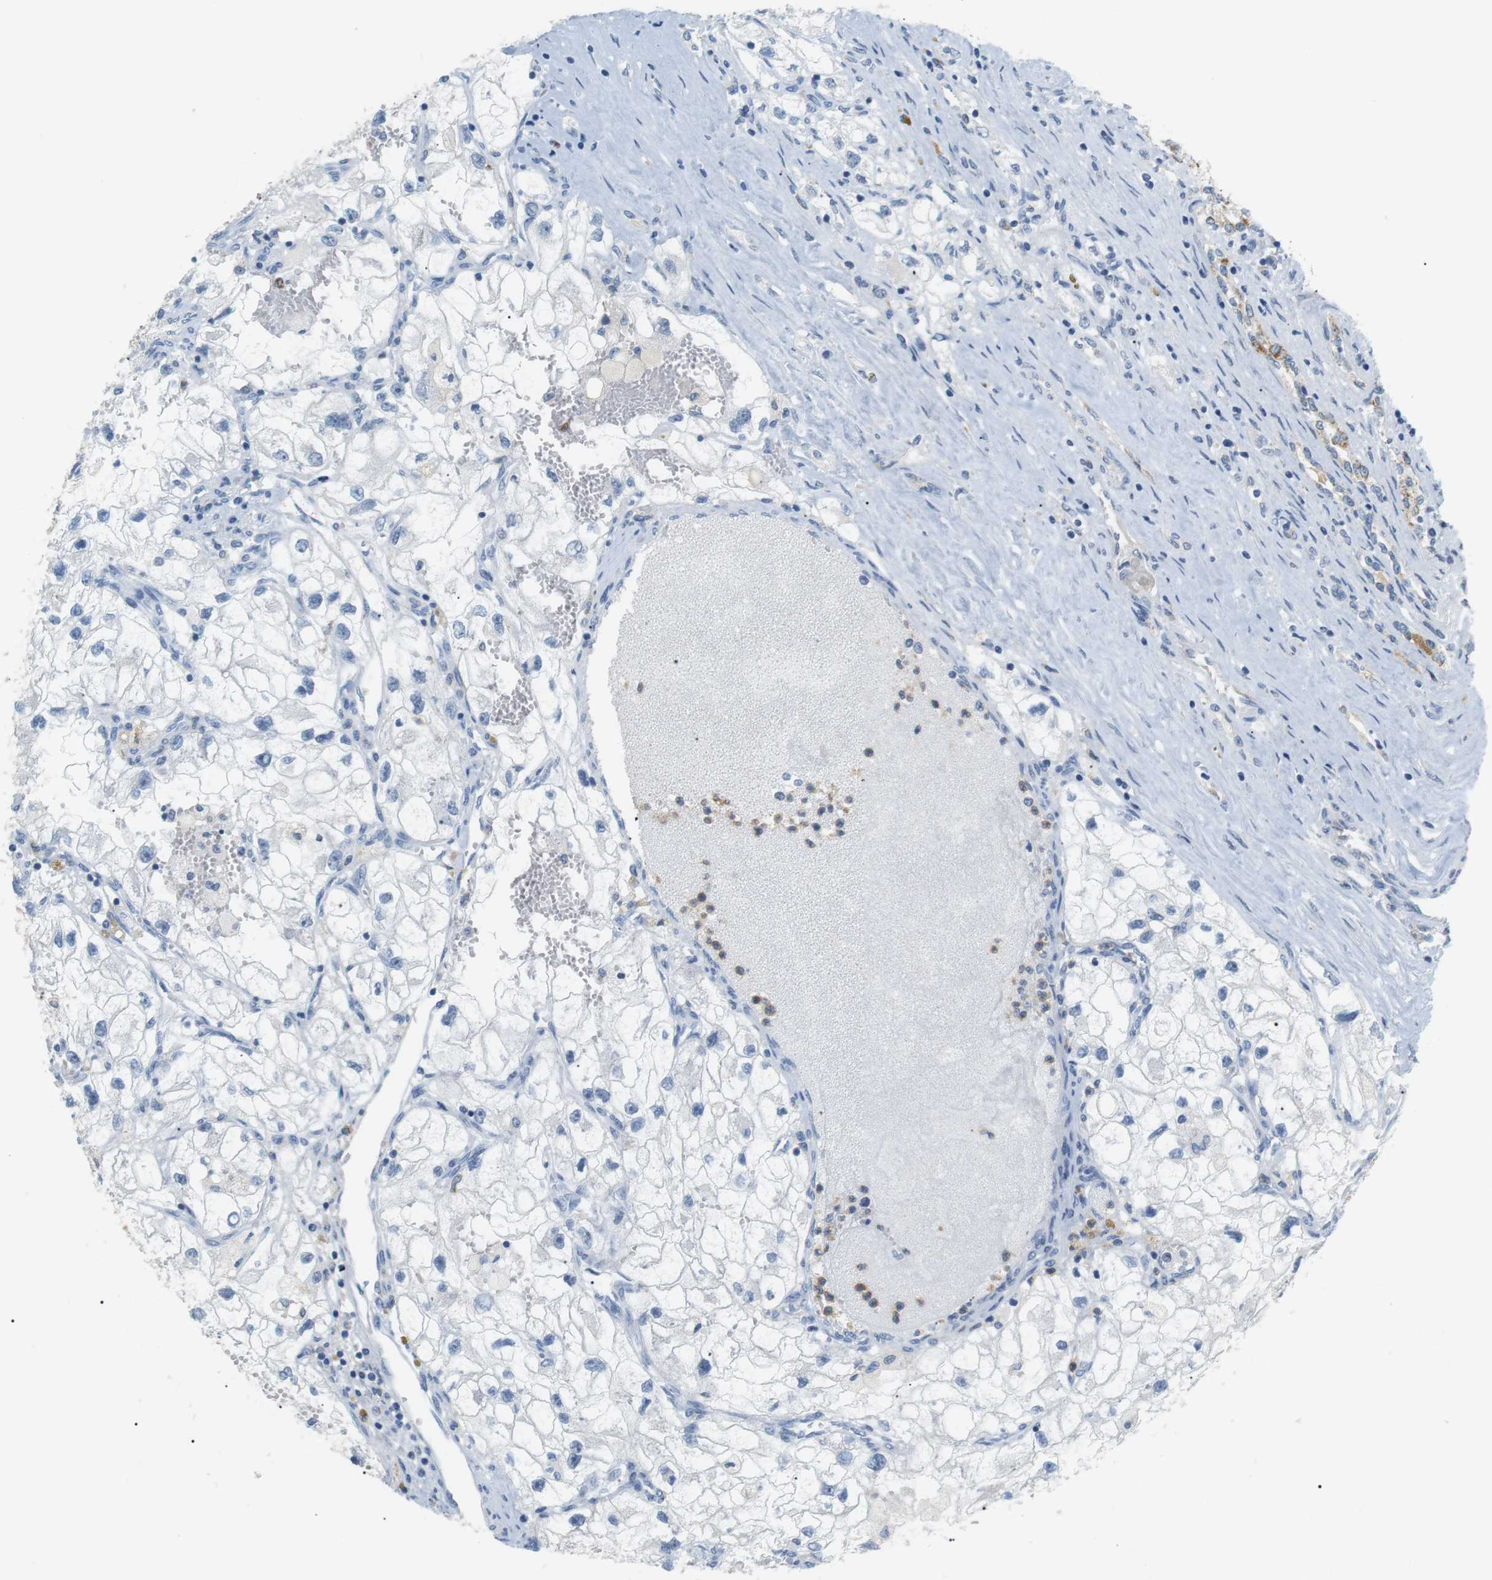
{"staining": {"intensity": "negative", "quantity": "none", "location": "none"}, "tissue": "renal cancer", "cell_type": "Tumor cells", "image_type": "cancer", "snomed": [{"axis": "morphology", "description": "Adenocarcinoma, NOS"}, {"axis": "topography", "description": "Kidney"}], "caption": "There is no significant positivity in tumor cells of renal adenocarcinoma.", "gene": "CD300E", "patient": {"sex": "female", "age": 70}}